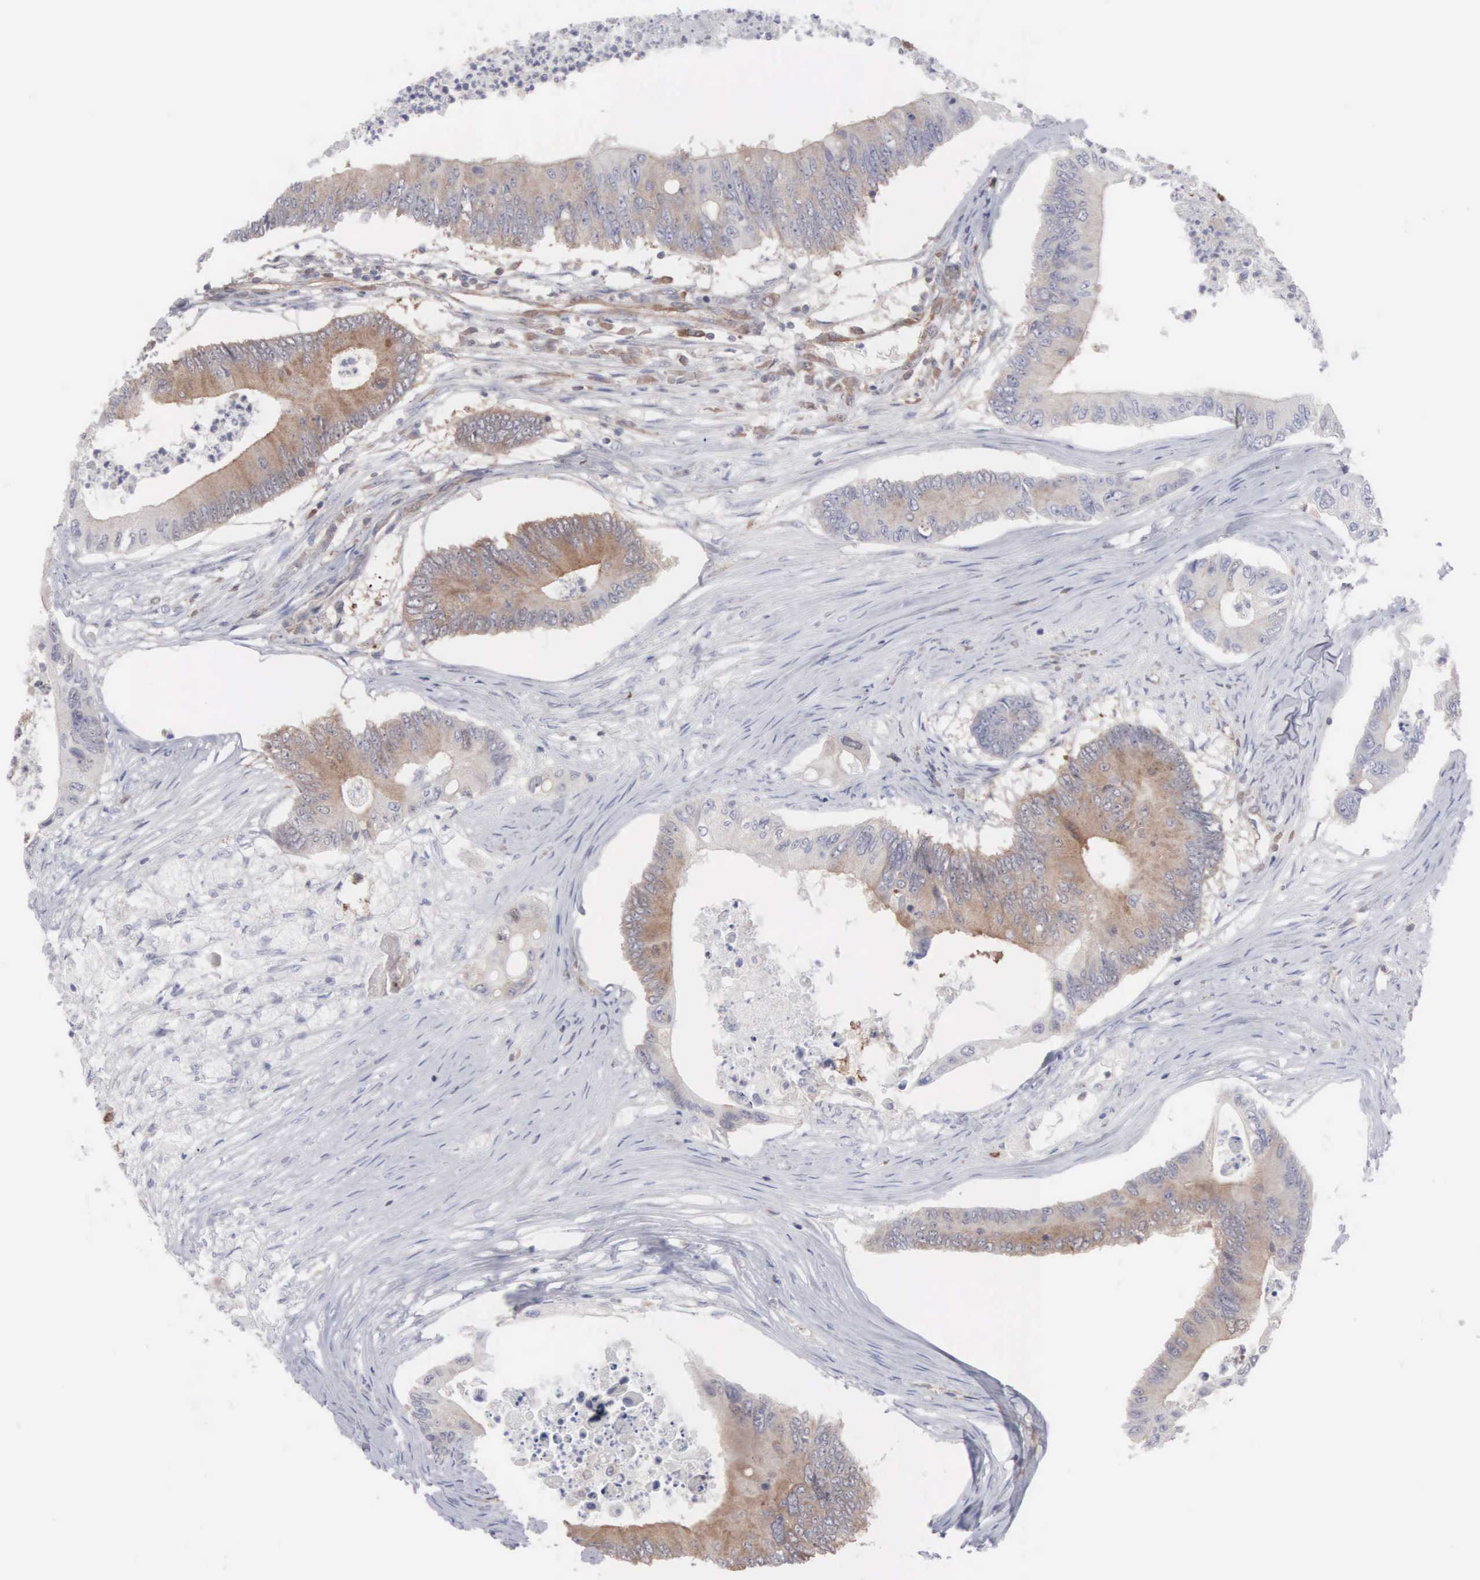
{"staining": {"intensity": "moderate", "quantity": ">75%", "location": "cytoplasmic/membranous"}, "tissue": "colorectal cancer", "cell_type": "Tumor cells", "image_type": "cancer", "snomed": [{"axis": "morphology", "description": "Adenocarcinoma, NOS"}, {"axis": "topography", "description": "Colon"}], "caption": "This histopathology image displays immunohistochemistry (IHC) staining of human colorectal cancer (adenocarcinoma), with medium moderate cytoplasmic/membranous staining in approximately >75% of tumor cells.", "gene": "MTHFD1", "patient": {"sex": "male", "age": 65}}